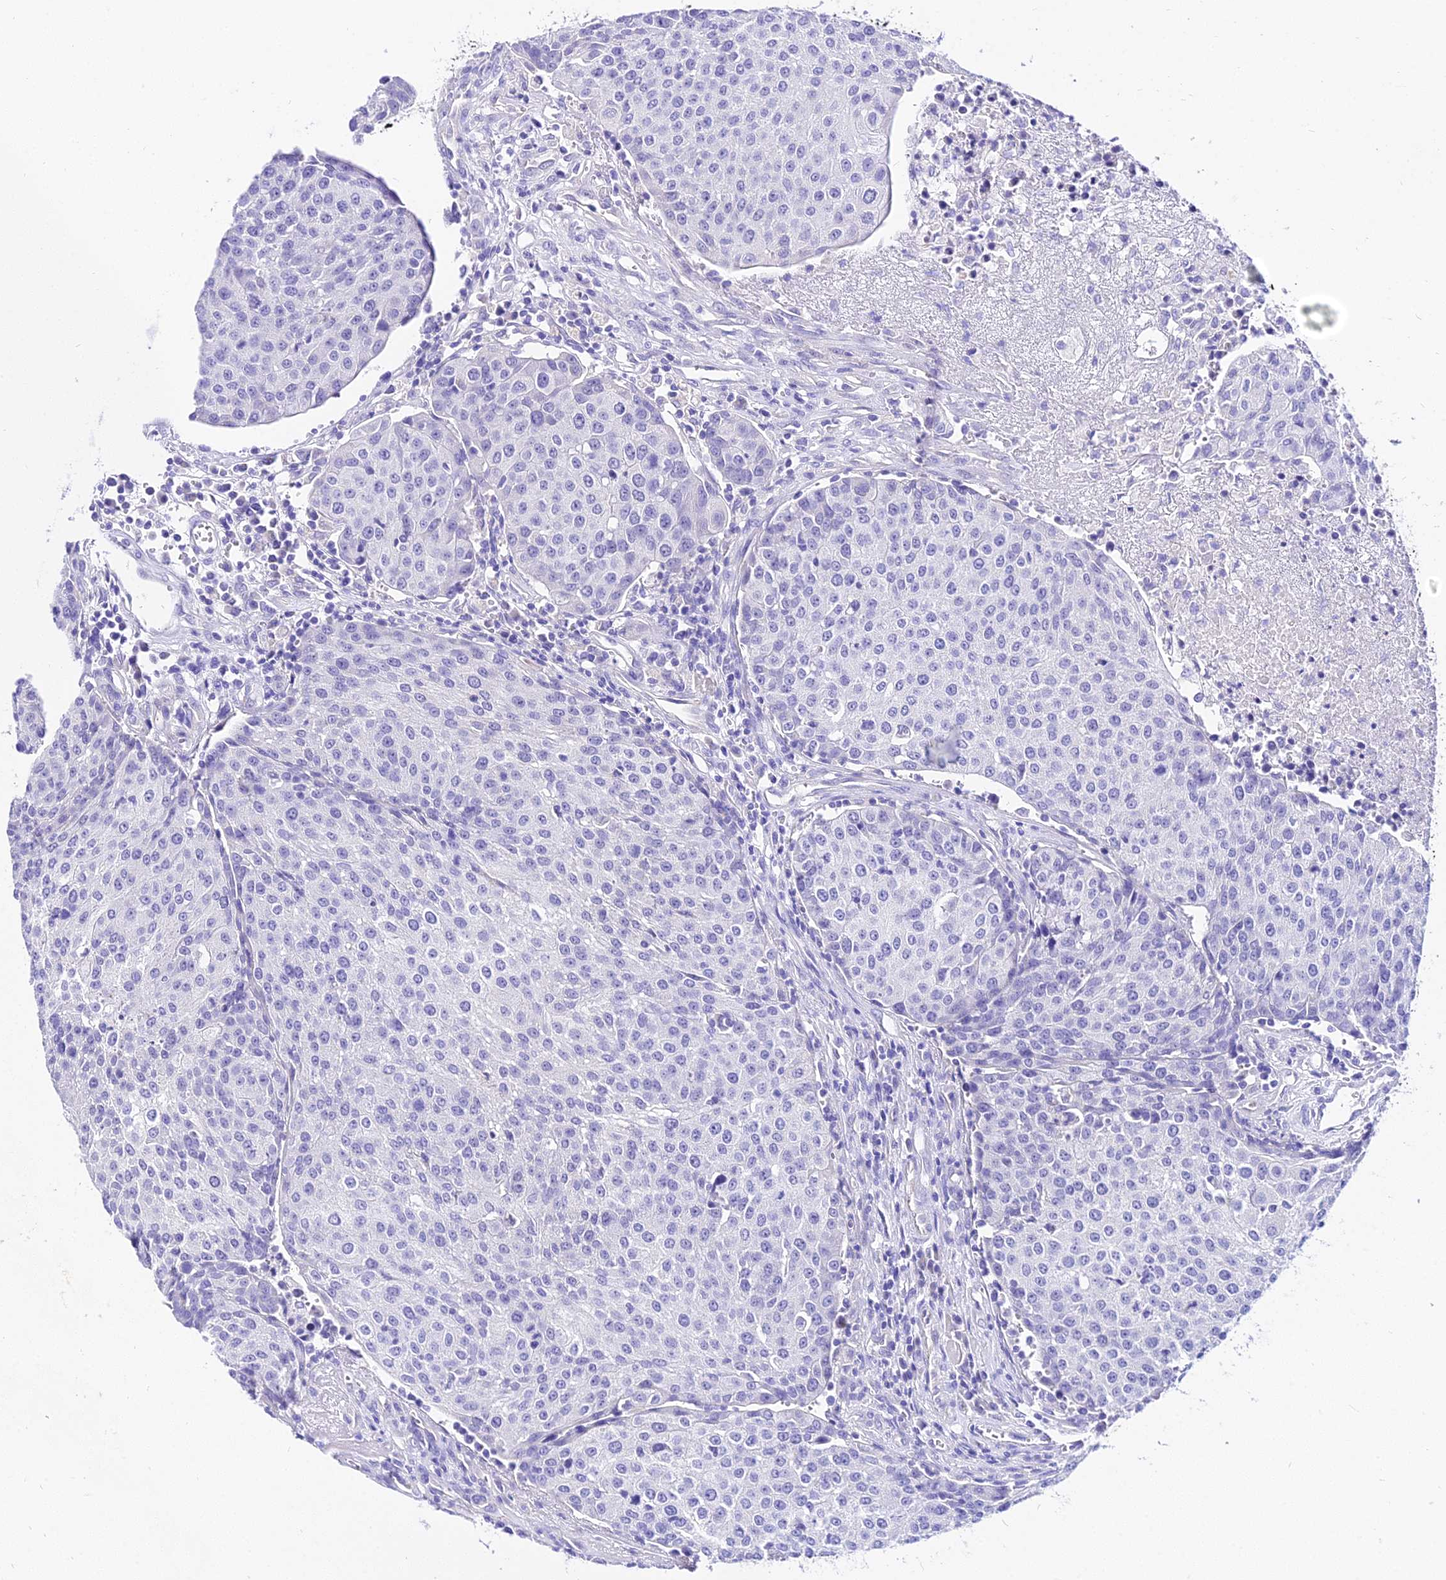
{"staining": {"intensity": "negative", "quantity": "none", "location": "none"}, "tissue": "urothelial cancer", "cell_type": "Tumor cells", "image_type": "cancer", "snomed": [{"axis": "morphology", "description": "Urothelial carcinoma, High grade"}, {"axis": "topography", "description": "Urinary bladder"}], "caption": "A histopathology image of human urothelial cancer is negative for staining in tumor cells.", "gene": "DEFB106A", "patient": {"sex": "female", "age": 85}}